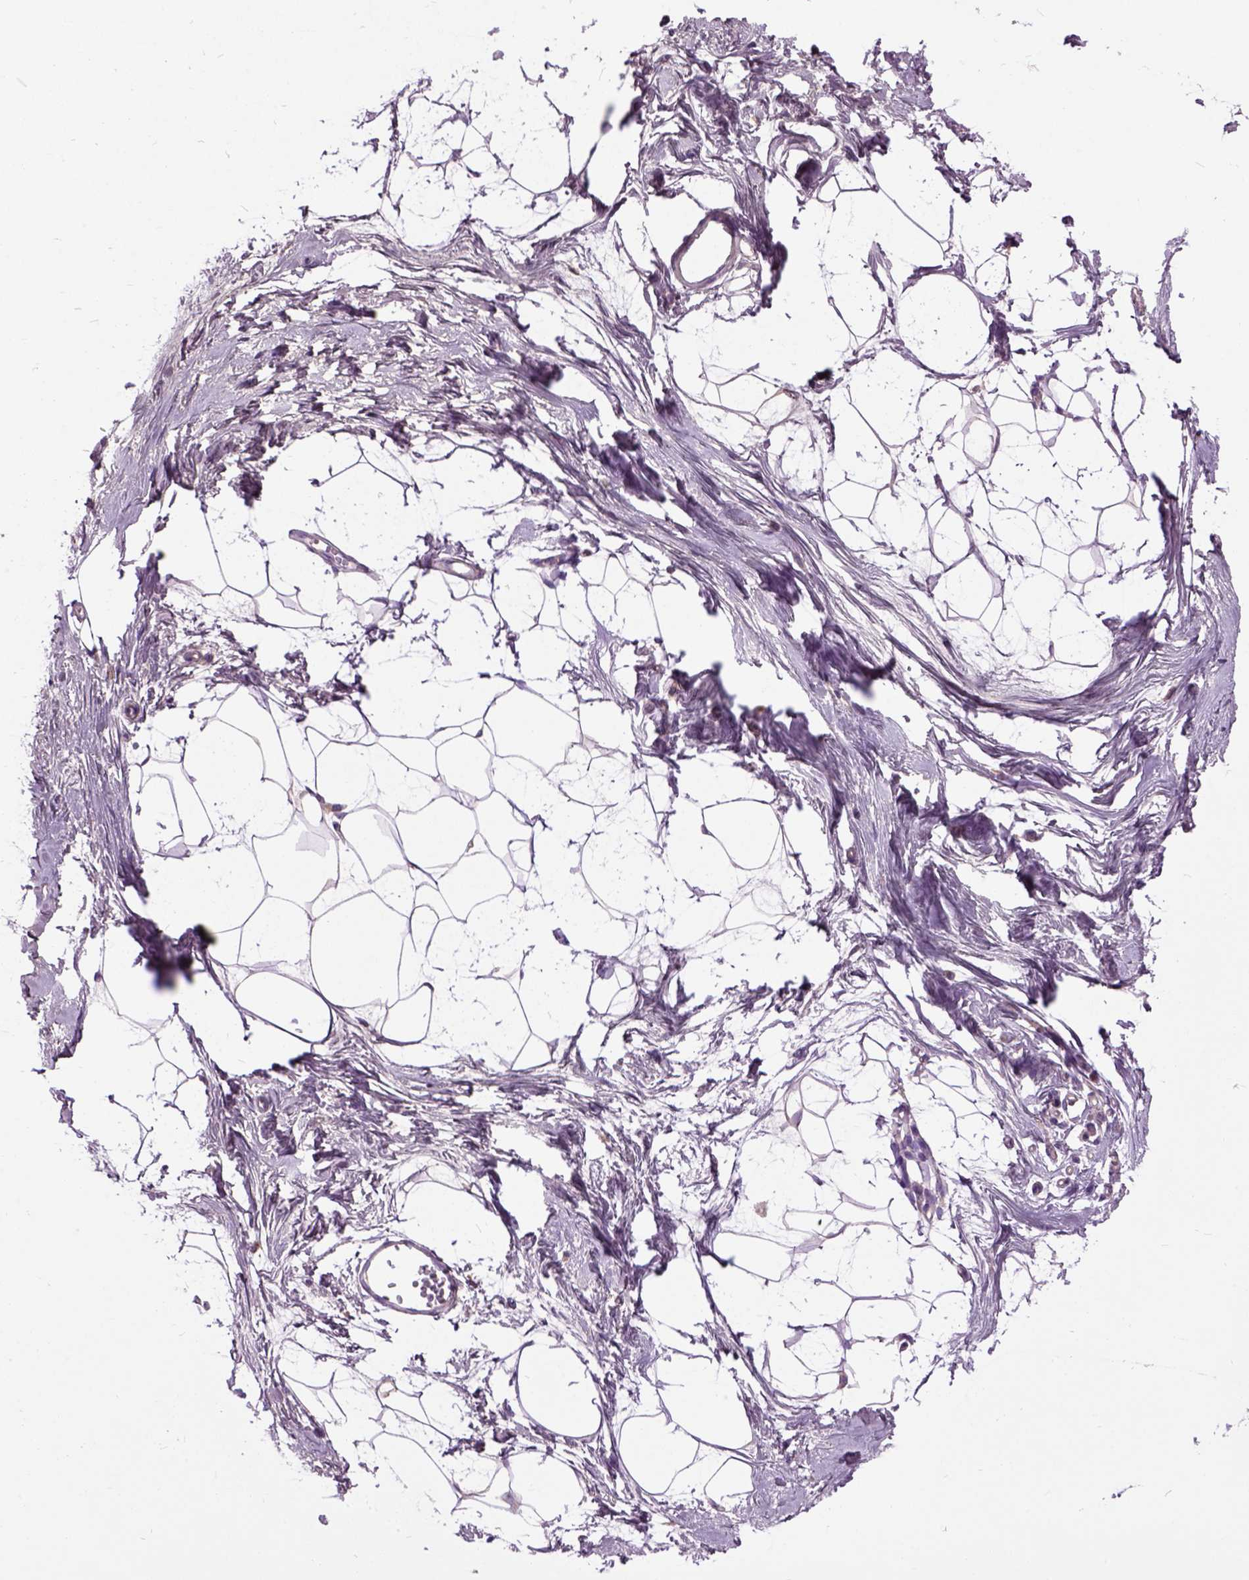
{"staining": {"intensity": "negative", "quantity": "none", "location": "none"}, "tissue": "breast", "cell_type": "Adipocytes", "image_type": "normal", "snomed": [{"axis": "morphology", "description": "Normal tissue, NOS"}, {"axis": "topography", "description": "Breast"}], "caption": "IHC of unremarkable human breast displays no expression in adipocytes.", "gene": "MAPT", "patient": {"sex": "female", "age": 45}}